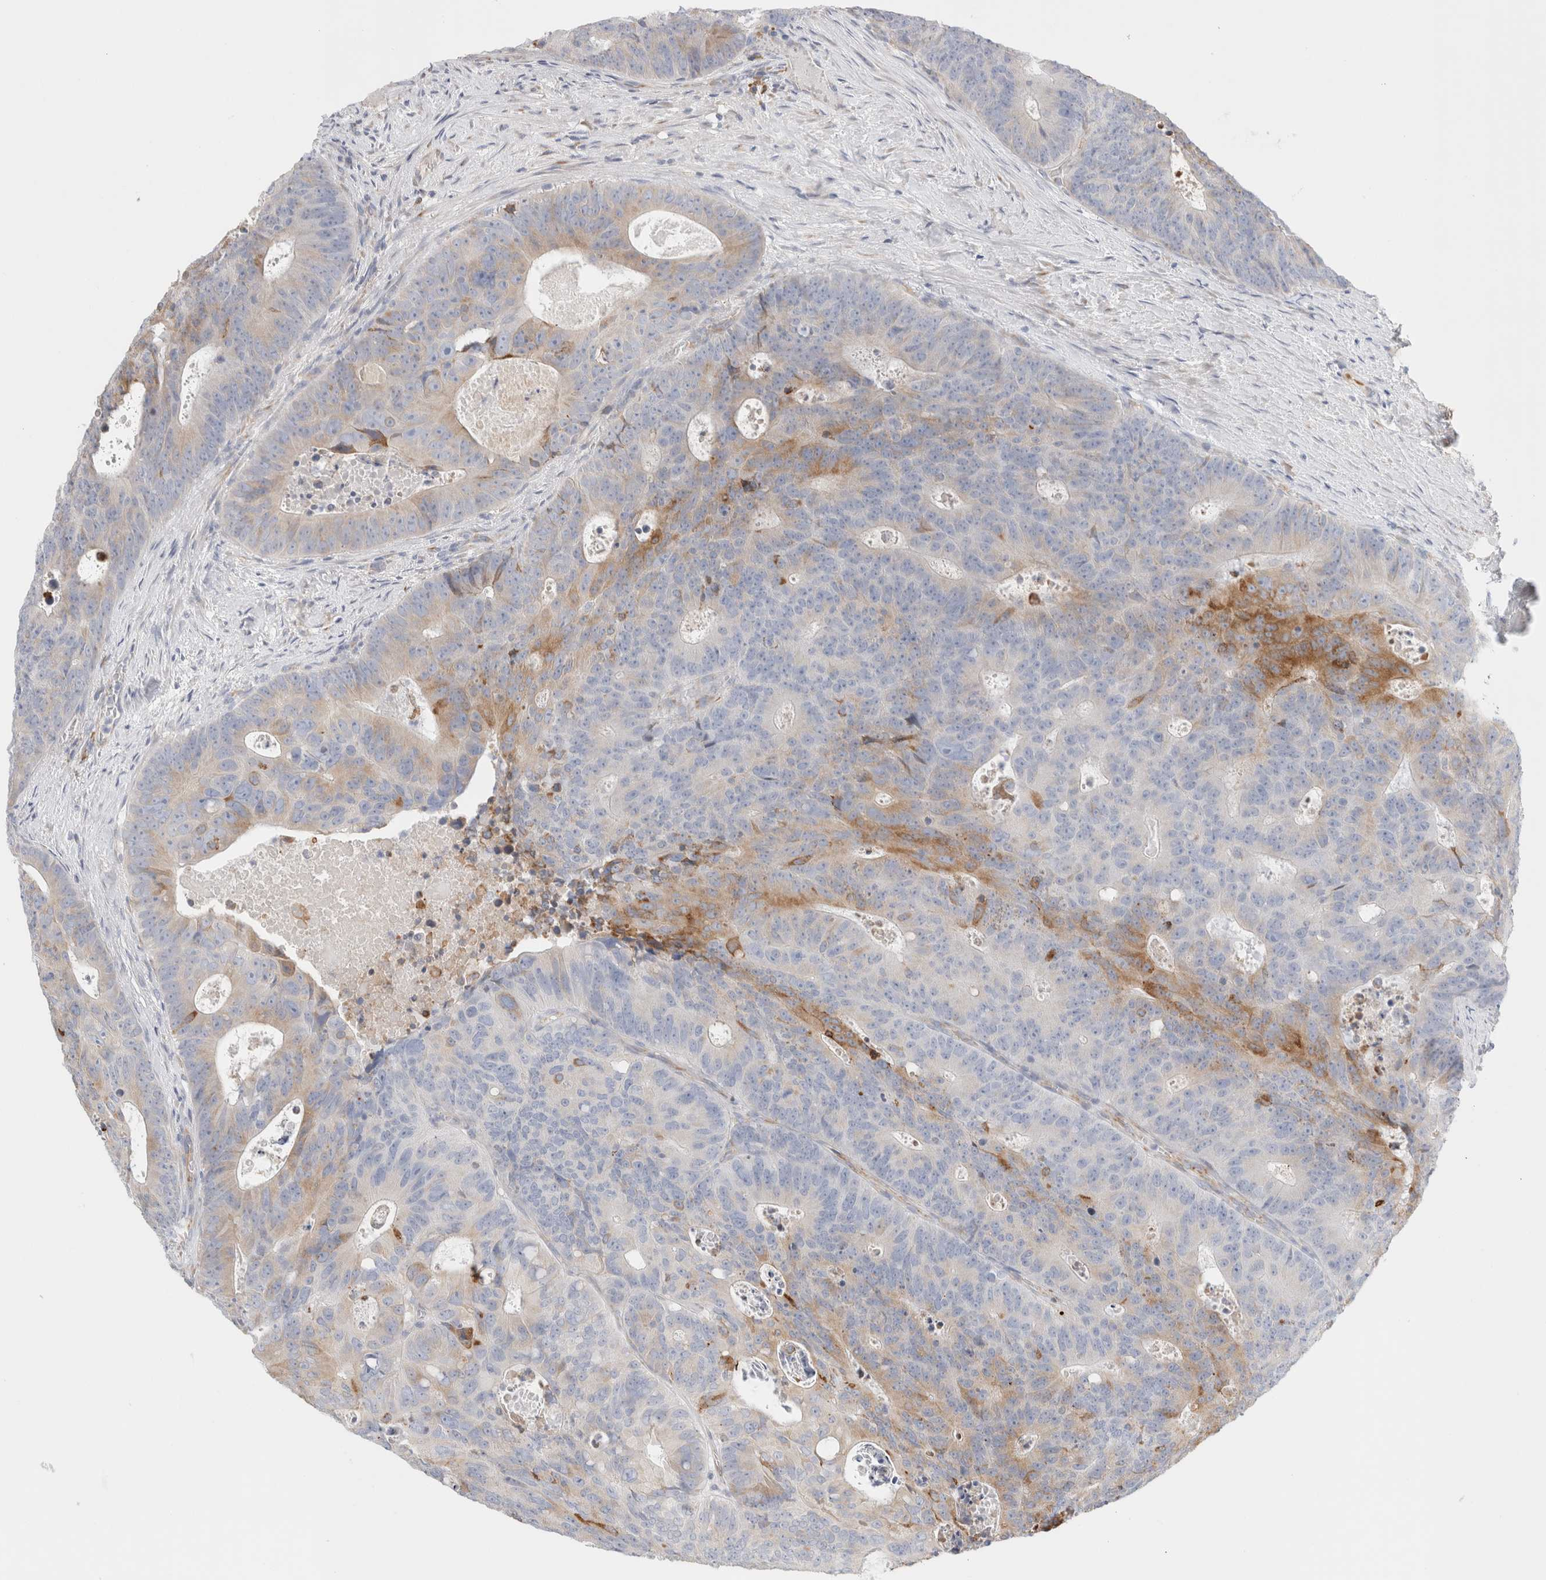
{"staining": {"intensity": "moderate", "quantity": "<25%", "location": "cytoplasmic/membranous"}, "tissue": "colorectal cancer", "cell_type": "Tumor cells", "image_type": "cancer", "snomed": [{"axis": "morphology", "description": "Adenocarcinoma, NOS"}, {"axis": "topography", "description": "Colon"}], "caption": "Immunohistochemical staining of colorectal adenocarcinoma exhibits moderate cytoplasmic/membranous protein expression in approximately <25% of tumor cells.", "gene": "CSK", "patient": {"sex": "male", "age": 87}}